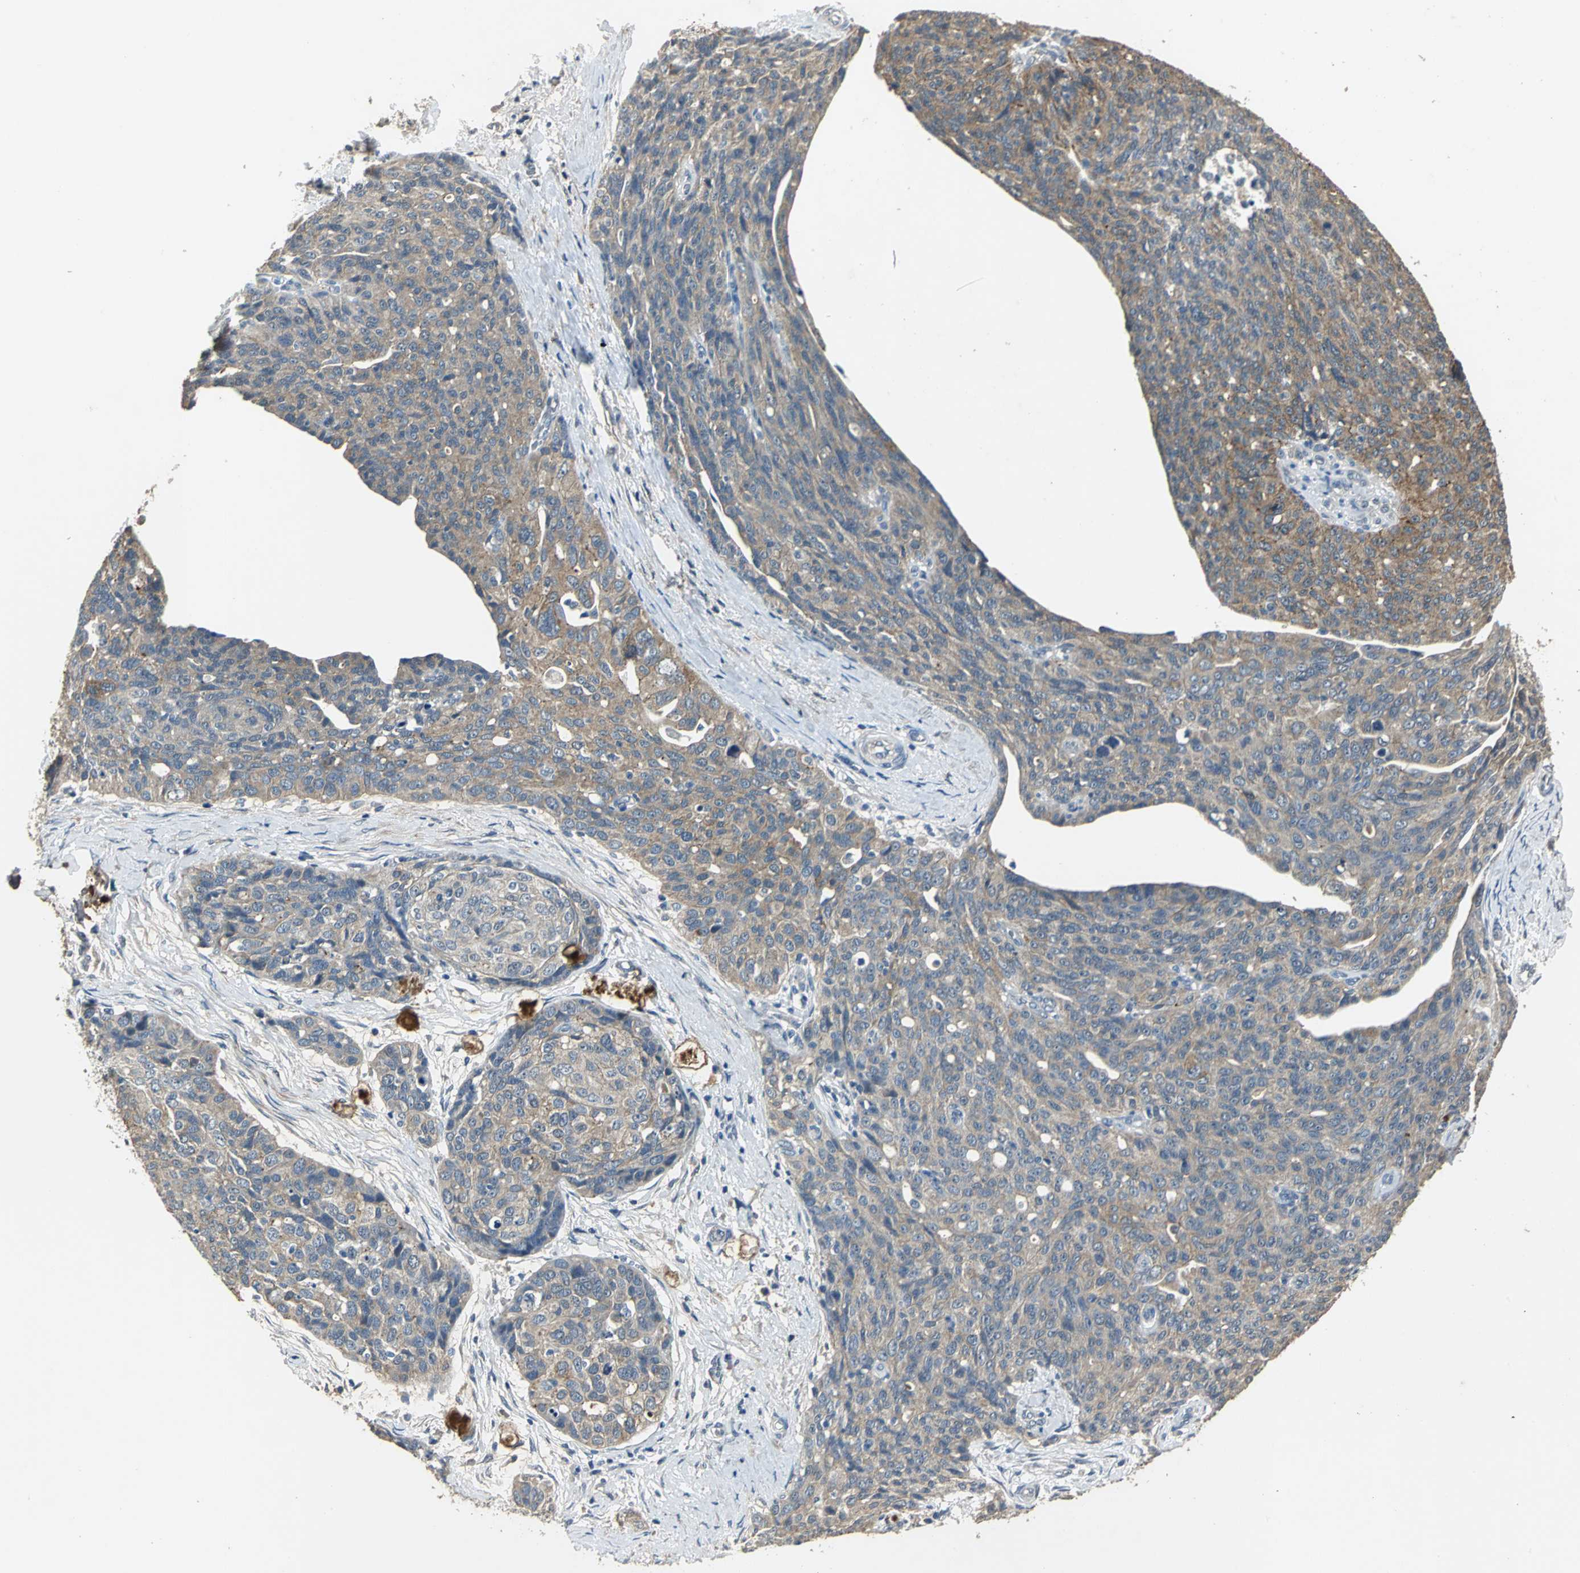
{"staining": {"intensity": "moderate", "quantity": ">75%", "location": "cytoplasmic/membranous"}, "tissue": "ovarian cancer", "cell_type": "Tumor cells", "image_type": "cancer", "snomed": [{"axis": "morphology", "description": "Carcinoma, endometroid"}, {"axis": "topography", "description": "Ovary"}], "caption": "Tumor cells reveal medium levels of moderate cytoplasmic/membranous positivity in approximately >75% of cells in human ovarian endometroid carcinoma.", "gene": "OCLN", "patient": {"sex": "female", "age": 60}}